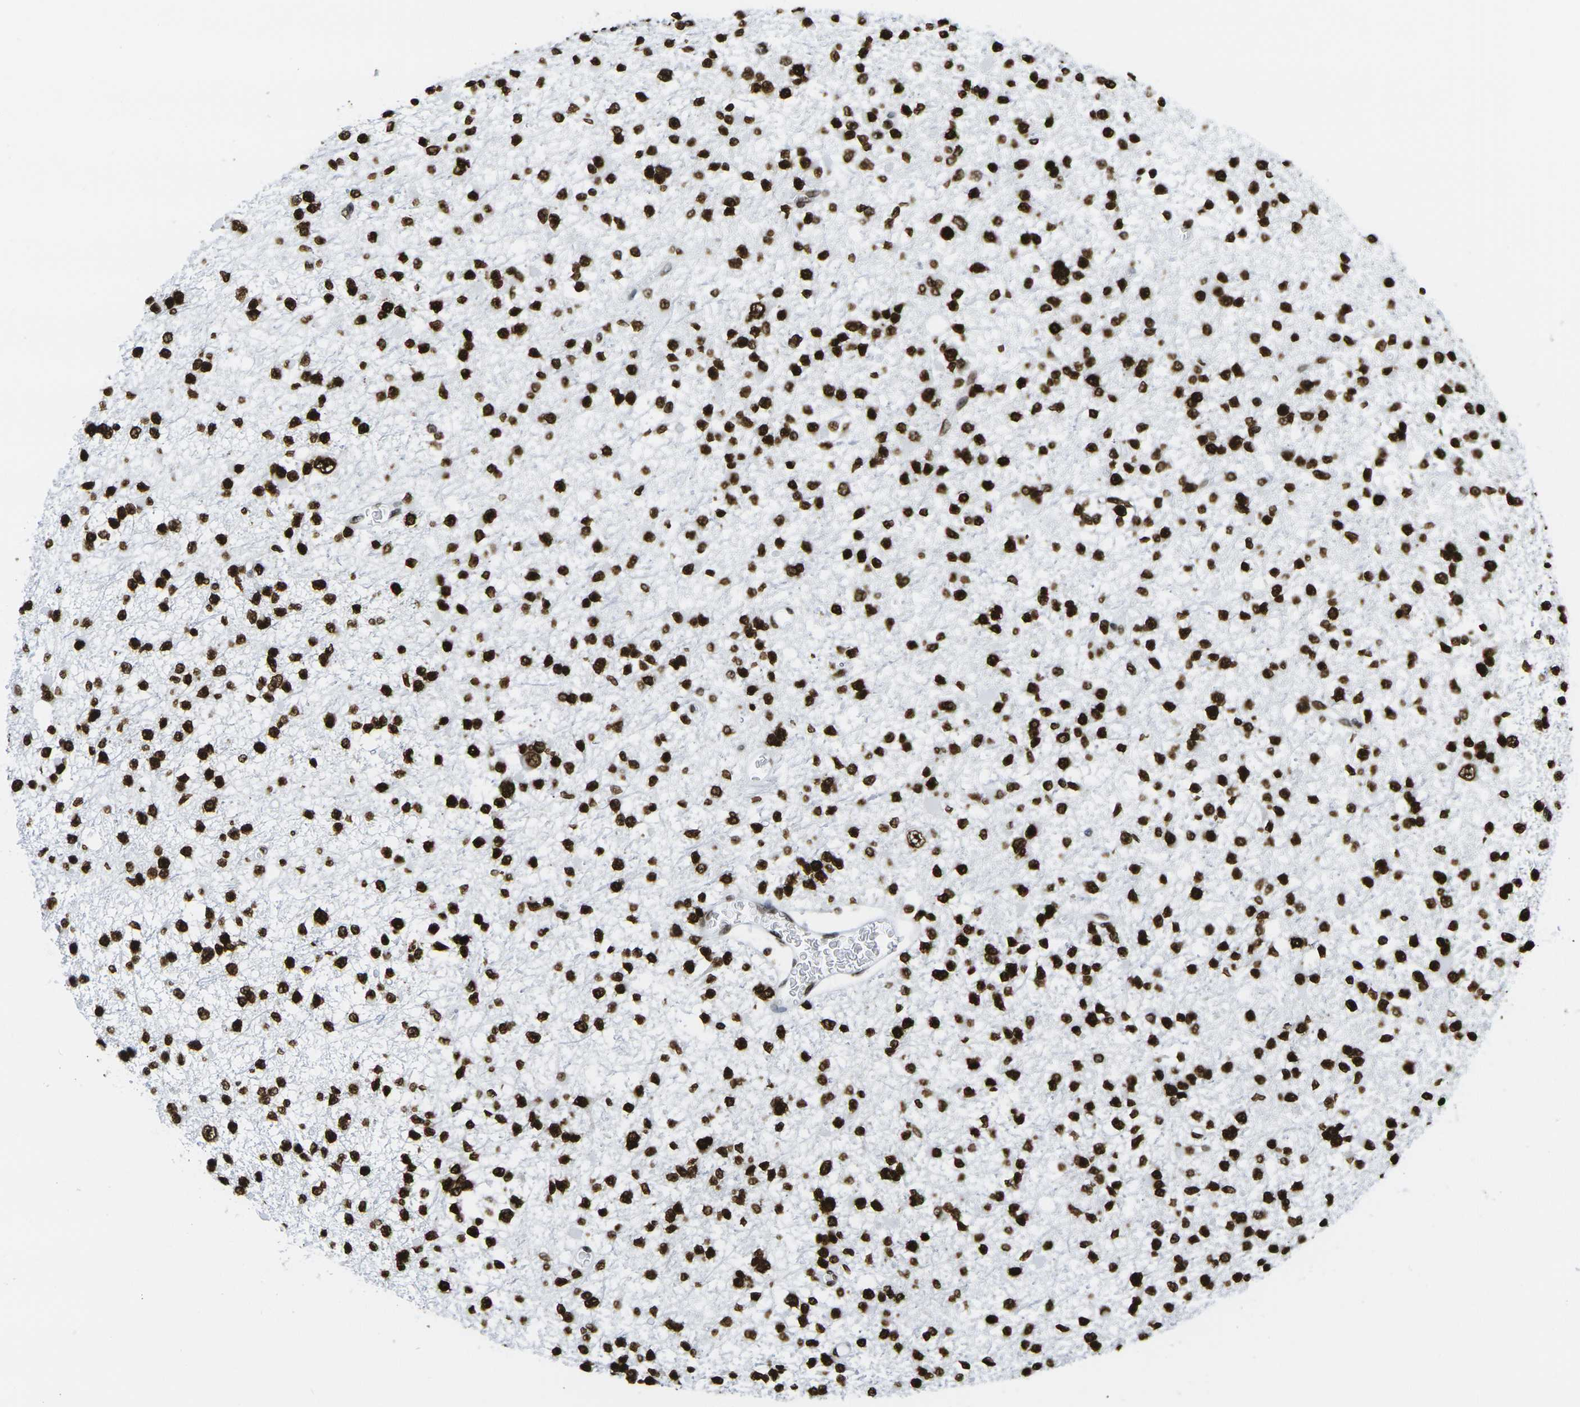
{"staining": {"intensity": "strong", "quantity": ">75%", "location": "nuclear"}, "tissue": "glioma", "cell_type": "Tumor cells", "image_type": "cancer", "snomed": [{"axis": "morphology", "description": "Glioma, malignant, Low grade"}, {"axis": "topography", "description": "Brain"}], "caption": "Human glioma stained for a protein (brown) shows strong nuclear positive expression in about >75% of tumor cells.", "gene": "H2AX", "patient": {"sex": "female", "age": 22}}